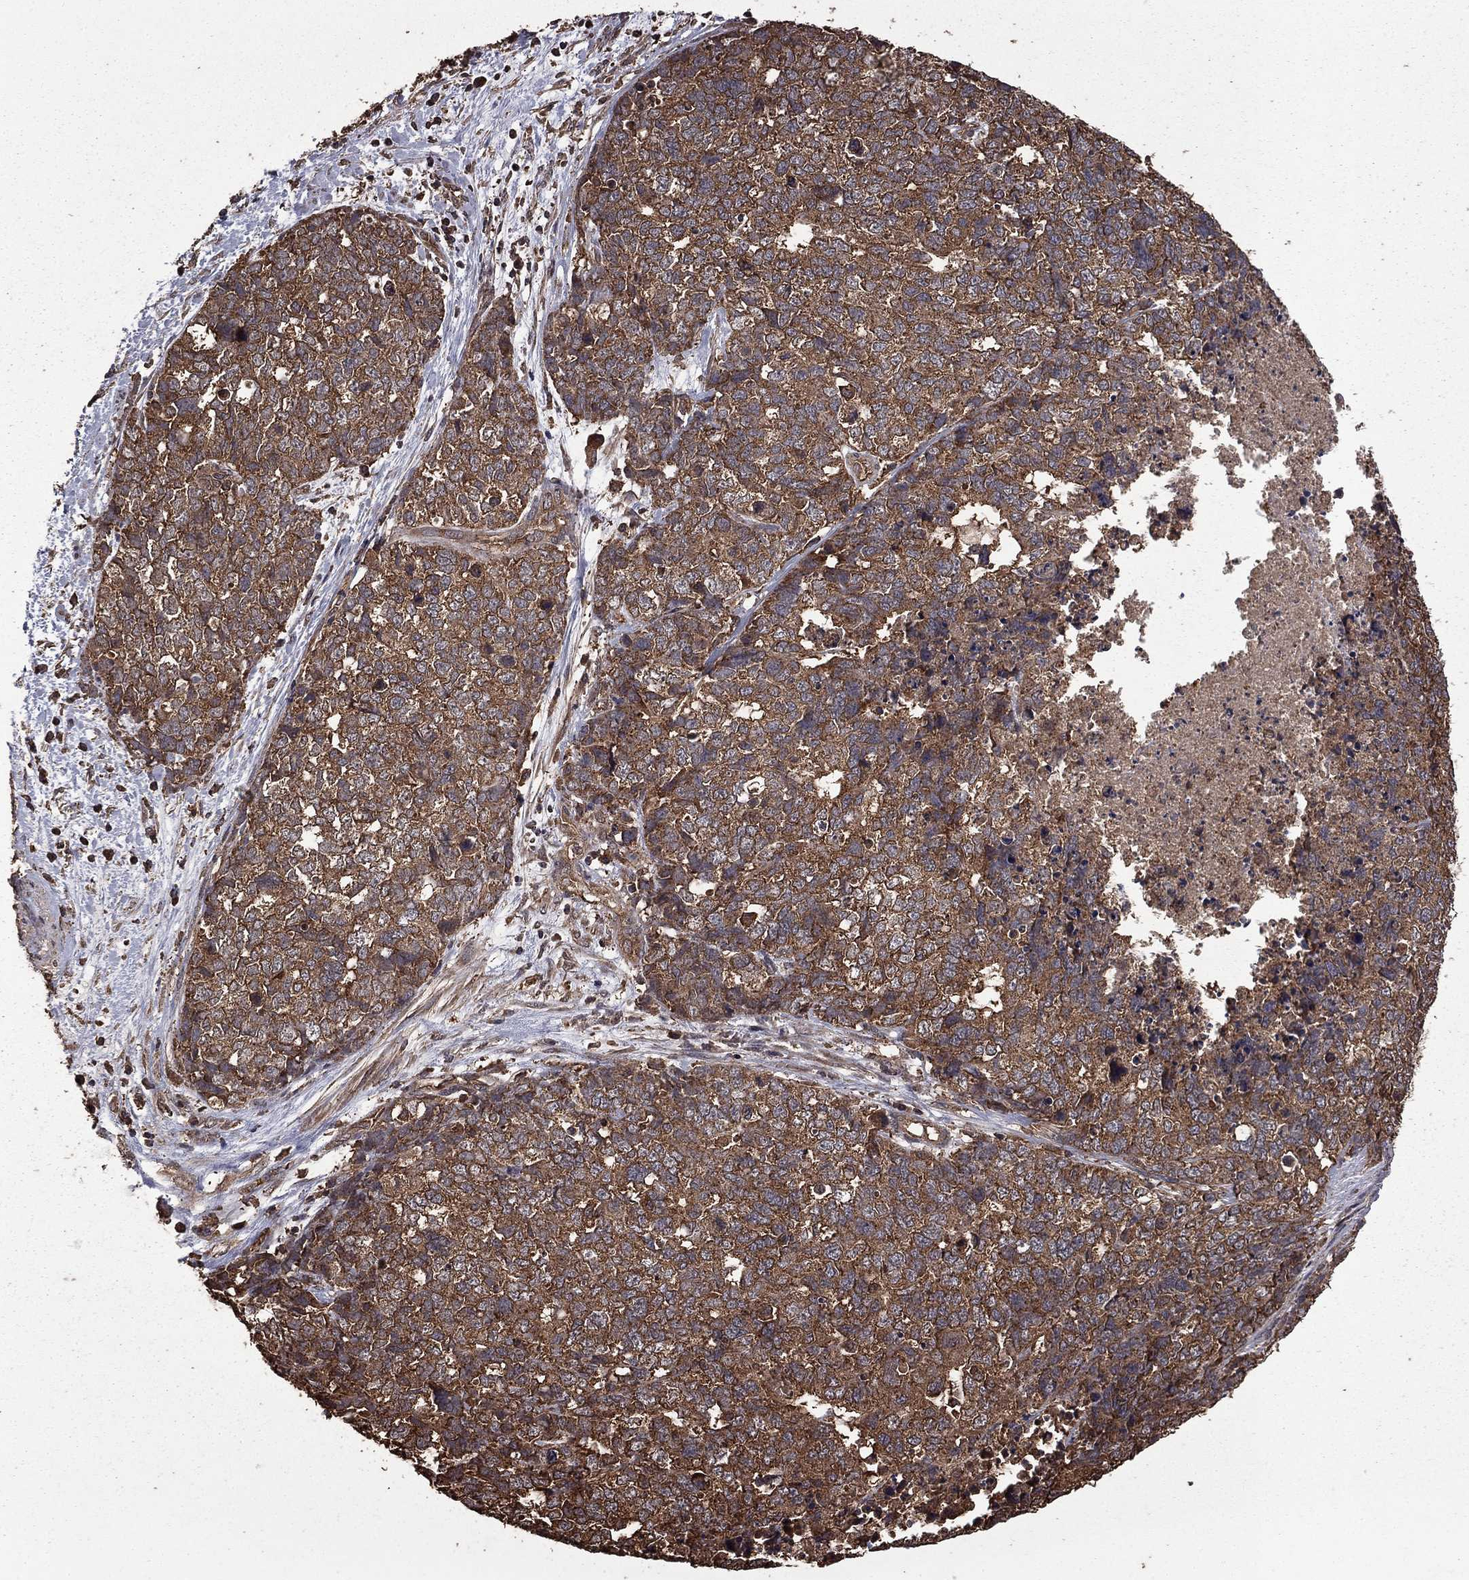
{"staining": {"intensity": "moderate", "quantity": ">75%", "location": "cytoplasmic/membranous"}, "tissue": "cervical cancer", "cell_type": "Tumor cells", "image_type": "cancer", "snomed": [{"axis": "morphology", "description": "Squamous cell carcinoma, NOS"}, {"axis": "topography", "description": "Cervix"}], "caption": "This is an image of IHC staining of cervical cancer (squamous cell carcinoma), which shows moderate staining in the cytoplasmic/membranous of tumor cells.", "gene": "BIRC6", "patient": {"sex": "female", "age": 63}}